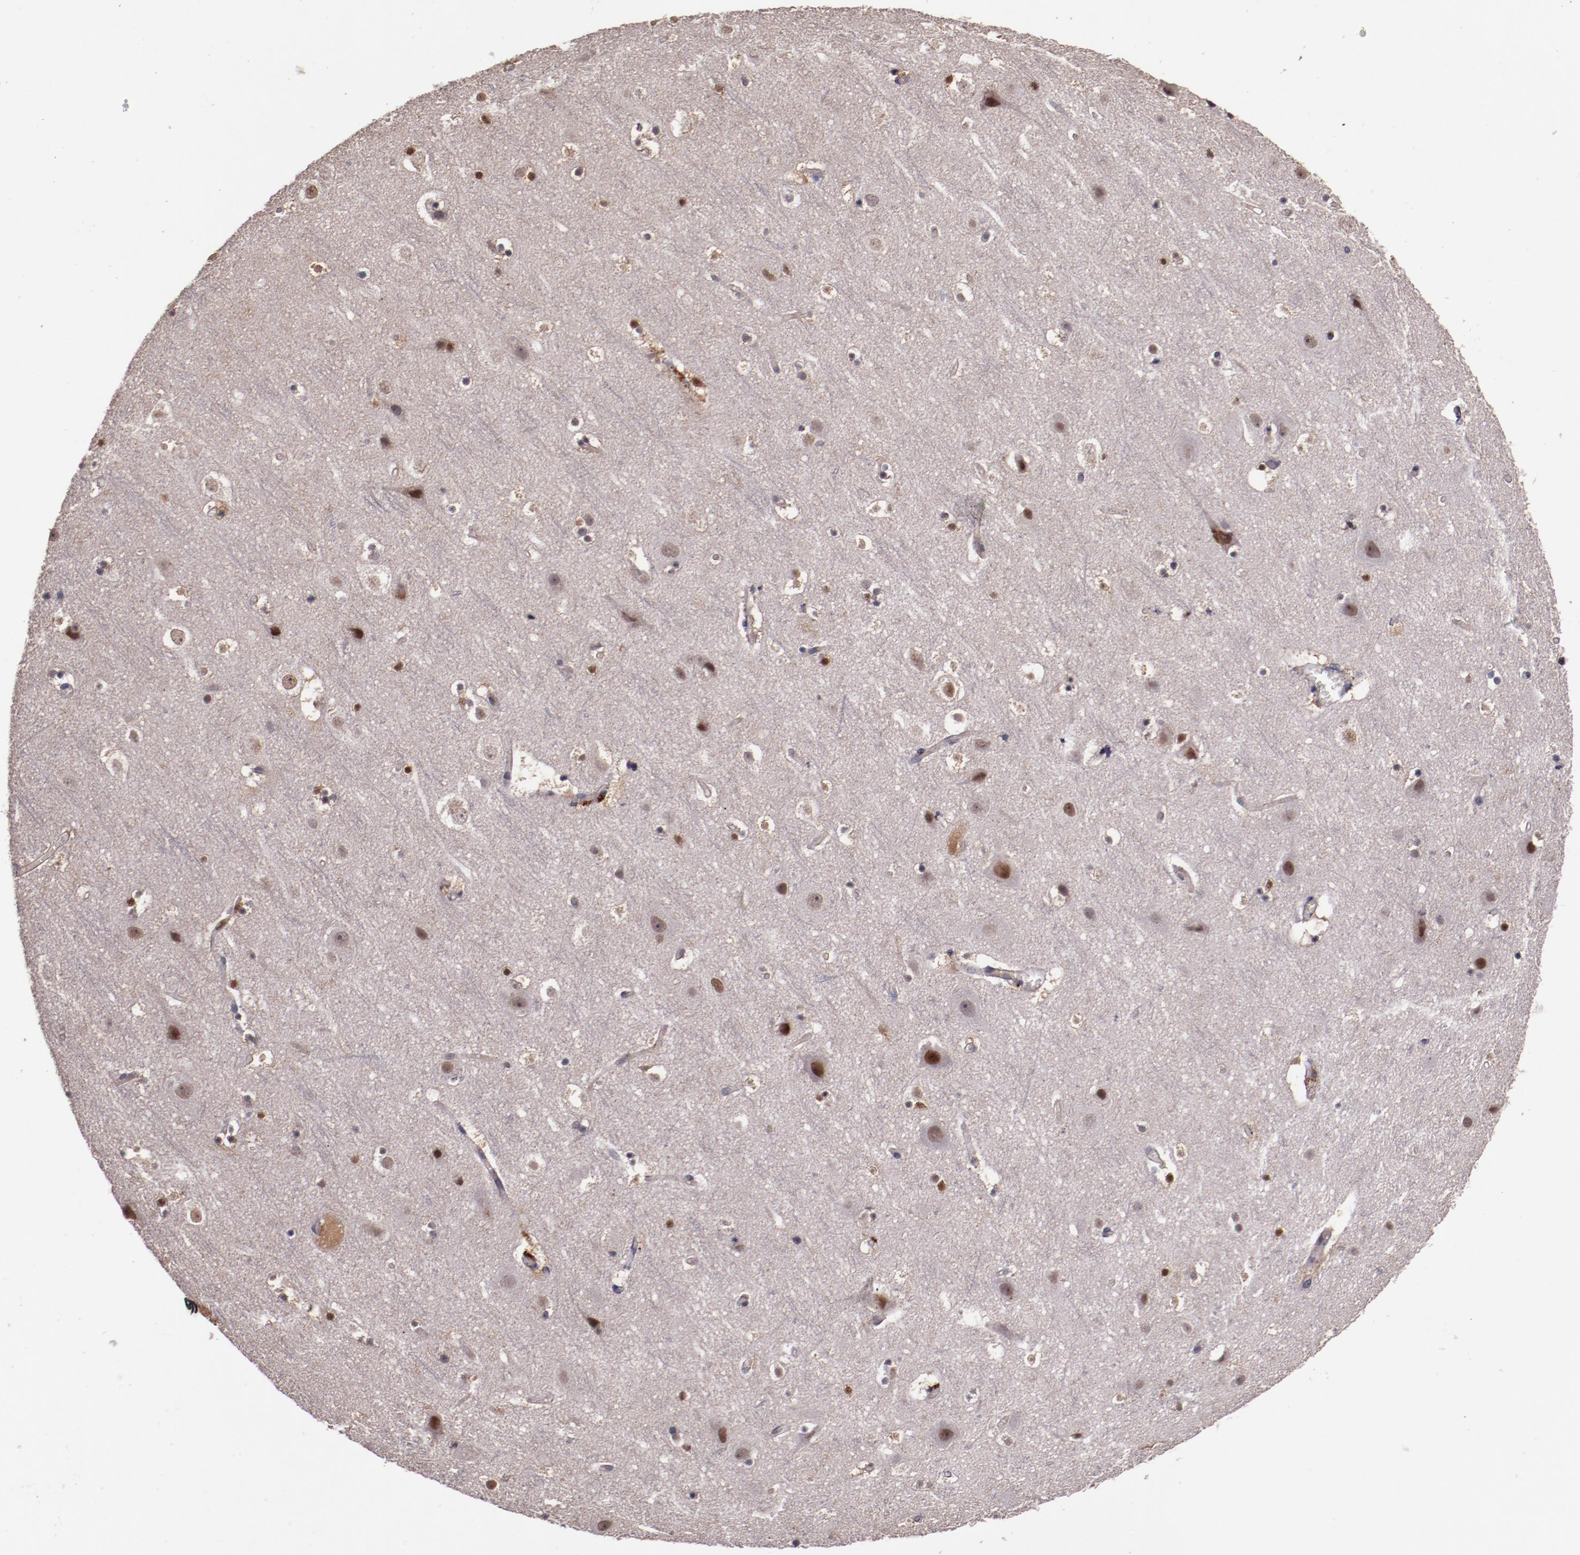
{"staining": {"intensity": "weak", "quantity": "25%-75%", "location": "cytoplasmic/membranous"}, "tissue": "cerebral cortex", "cell_type": "Endothelial cells", "image_type": "normal", "snomed": [{"axis": "morphology", "description": "Normal tissue, NOS"}, {"axis": "topography", "description": "Cerebral cortex"}], "caption": "Brown immunohistochemical staining in normal human cerebral cortex displays weak cytoplasmic/membranous staining in about 25%-75% of endothelial cells.", "gene": "CHEK2", "patient": {"sex": "male", "age": 45}}